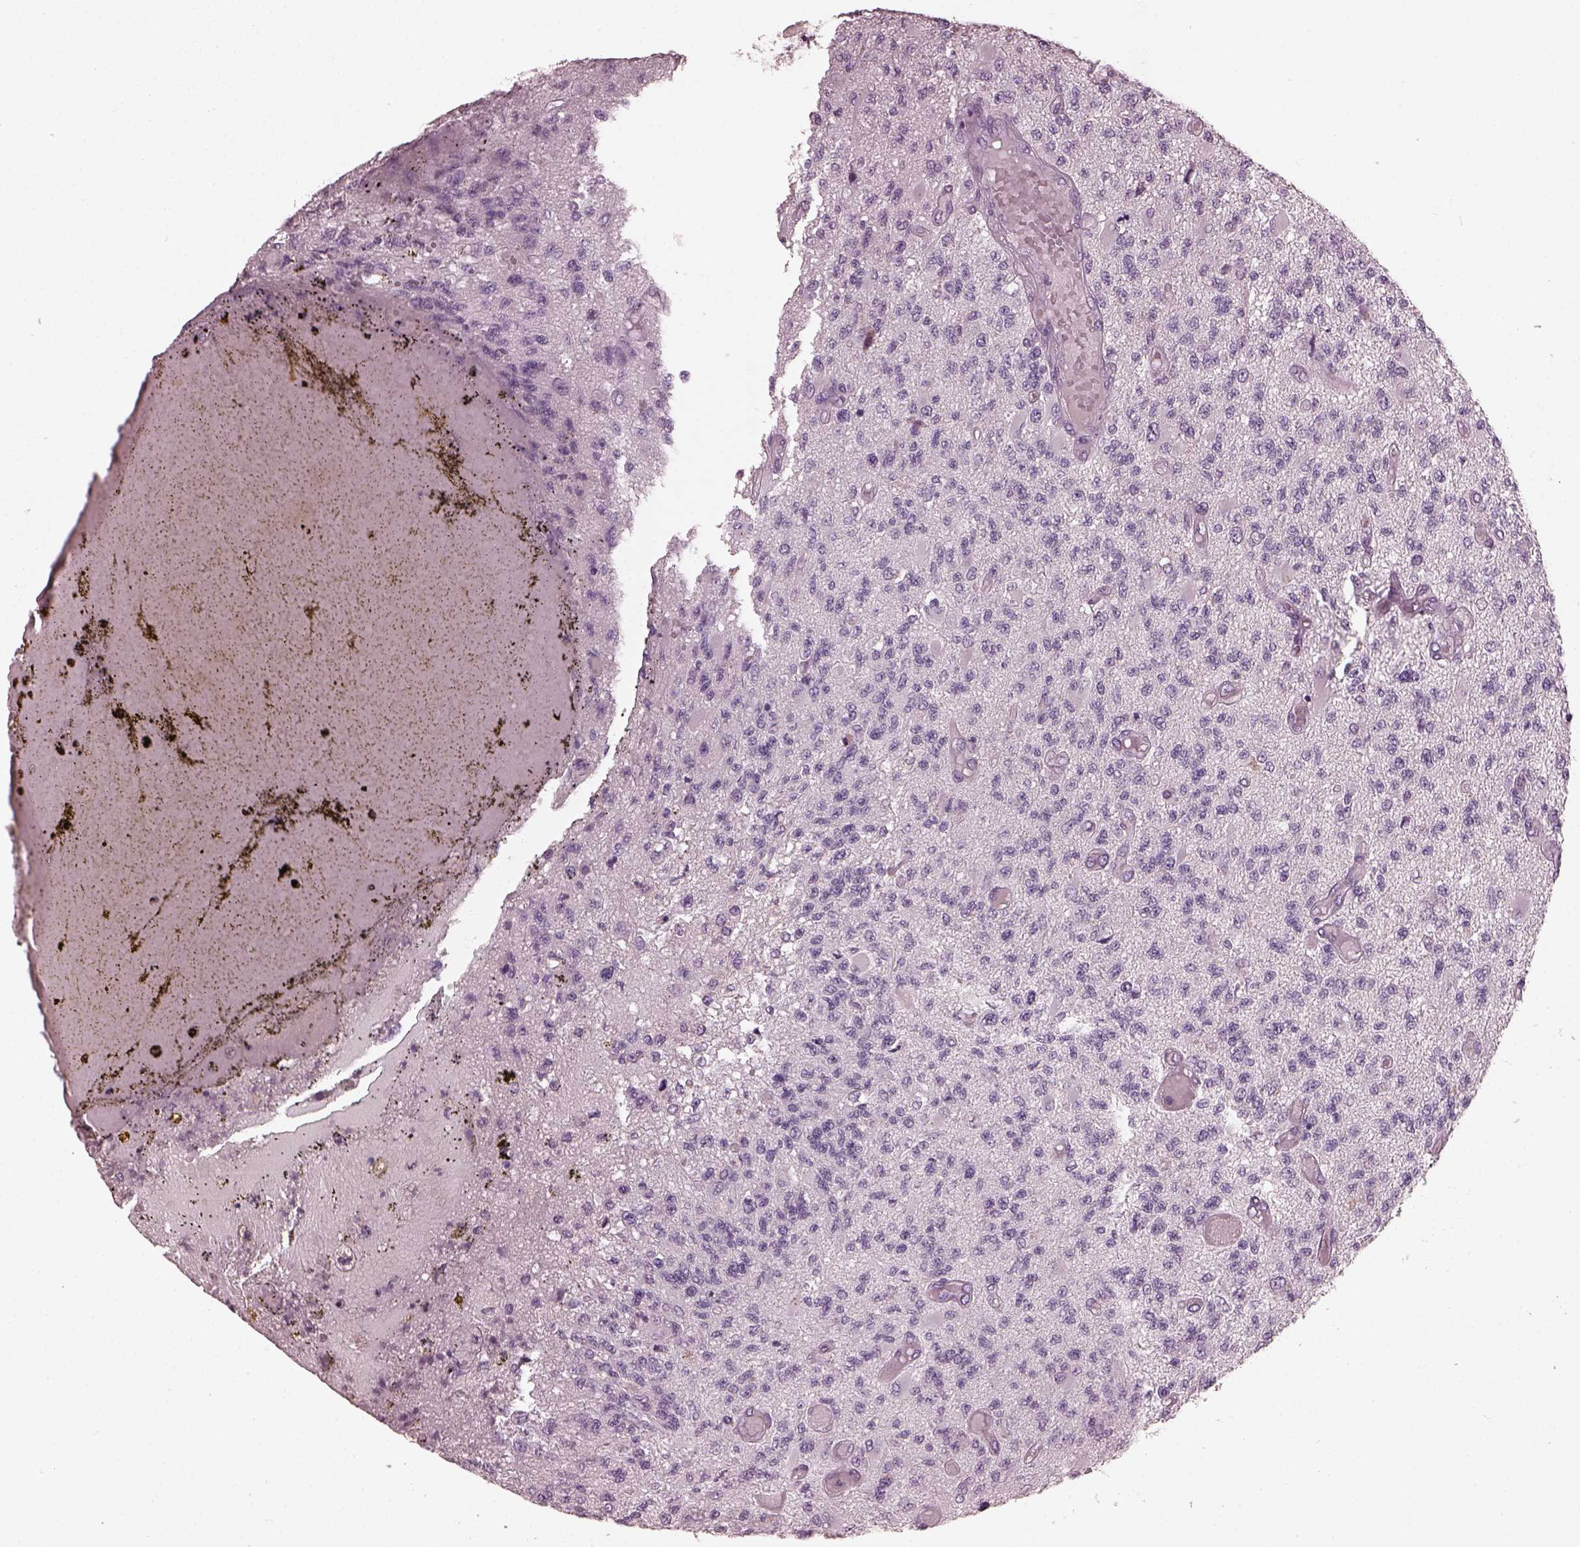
{"staining": {"intensity": "negative", "quantity": "none", "location": "none"}, "tissue": "glioma", "cell_type": "Tumor cells", "image_type": "cancer", "snomed": [{"axis": "morphology", "description": "Glioma, malignant, High grade"}, {"axis": "topography", "description": "Brain"}], "caption": "Immunohistochemistry (IHC) image of human malignant glioma (high-grade) stained for a protein (brown), which exhibits no expression in tumor cells.", "gene": "OPTC", "patient": {"sex": "female", "age": 63}}